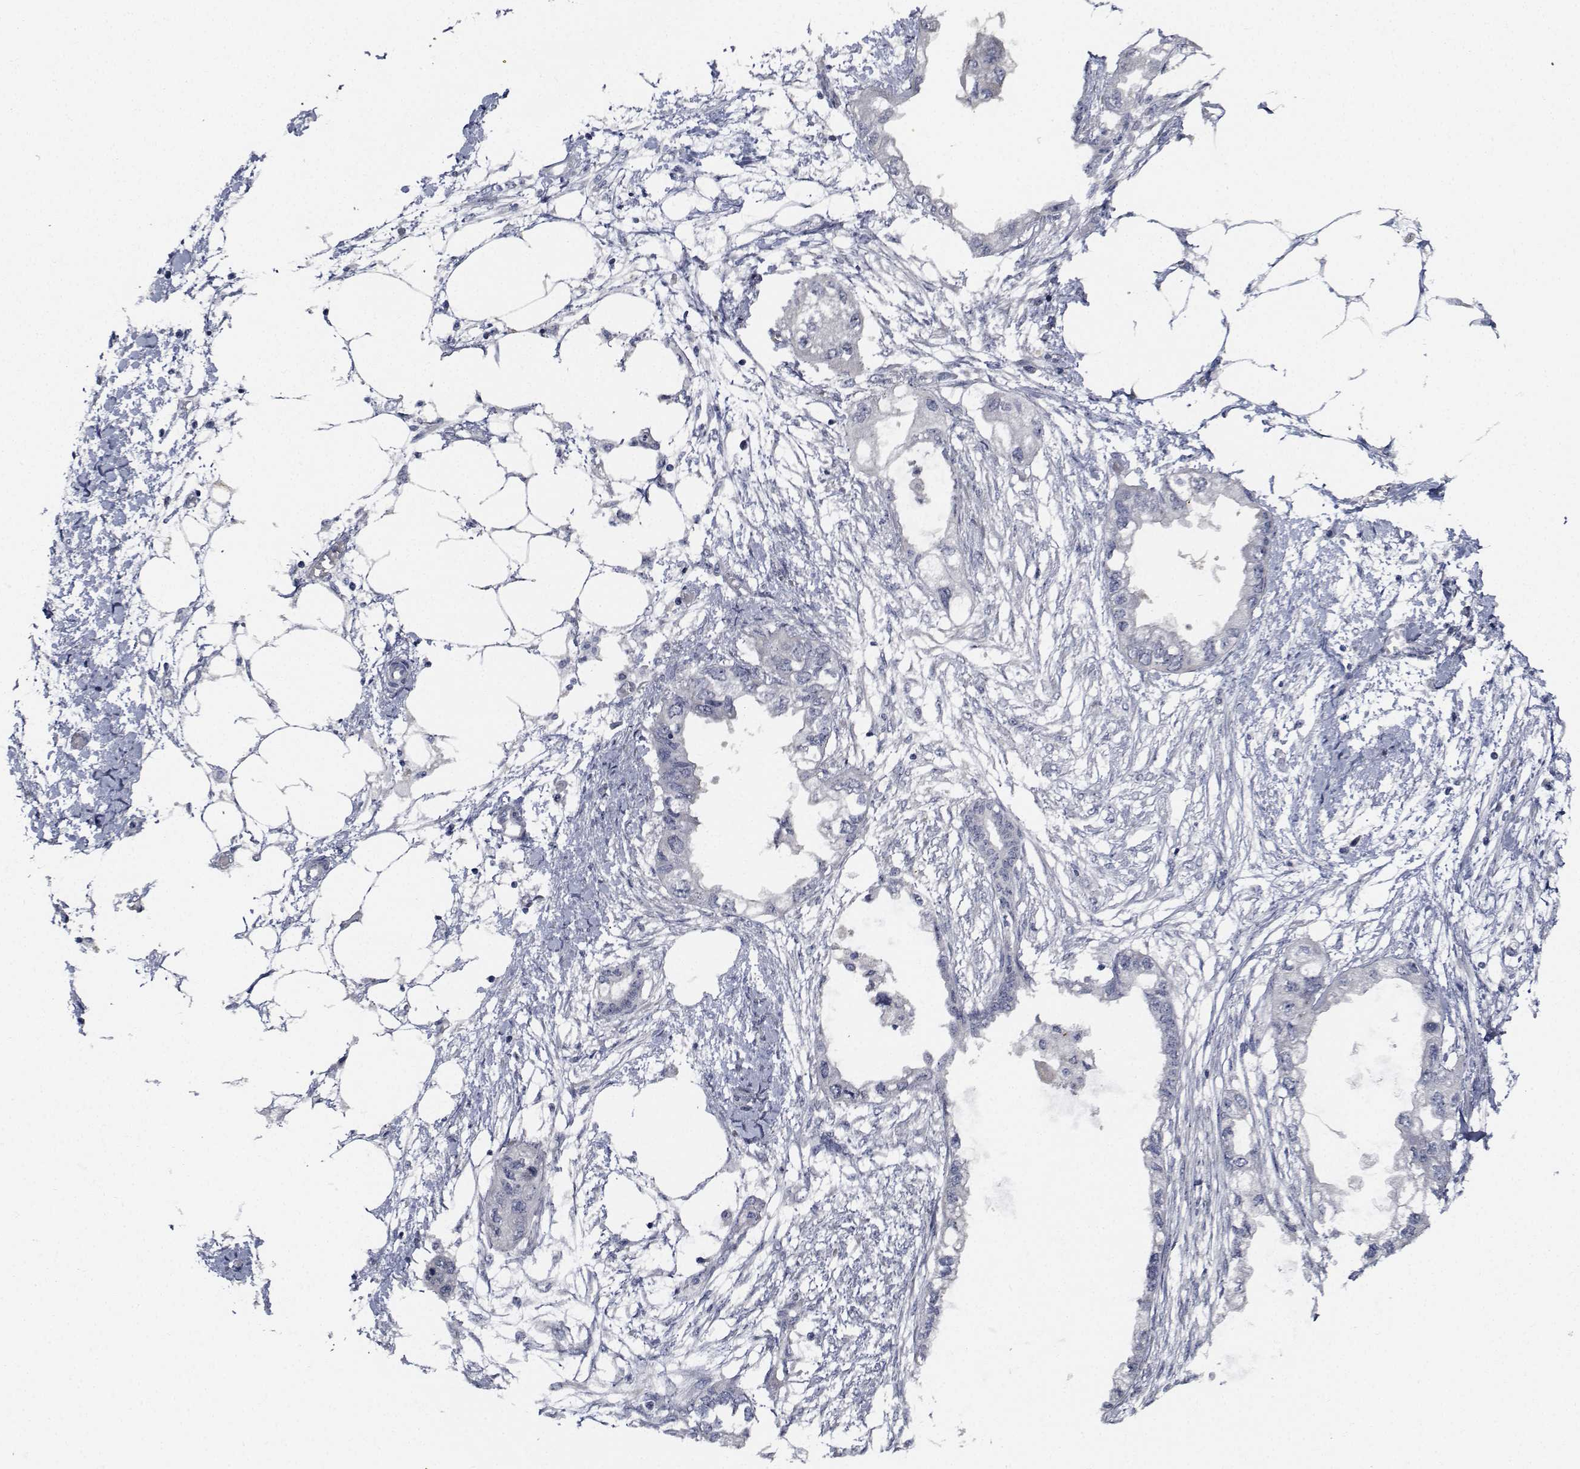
{"staining": {"intensity": "negative", "quantity": "none", "location": "none"}, "tissue": "endometrial cancer", "cell_type": "Tumor cells", "image_type": "cancer", "snomed": [{"axis": "morphology", "description": "Adenocarcinoma, NOS"}, {"axis": "morphology", "description": "Adenocarcinoma, metastatic, NOS"}, {"axis": "topography", "description": "Adipose tissue"}, {"axis": "topography", "description": "Endometrium"}], "caption": "Immunohistochemistry (IHC) of human endometrial adenocarcinoma shows no staining in tumor cells.", "gene": "NVL", "patient": {"sex": "female", "age": 67}}